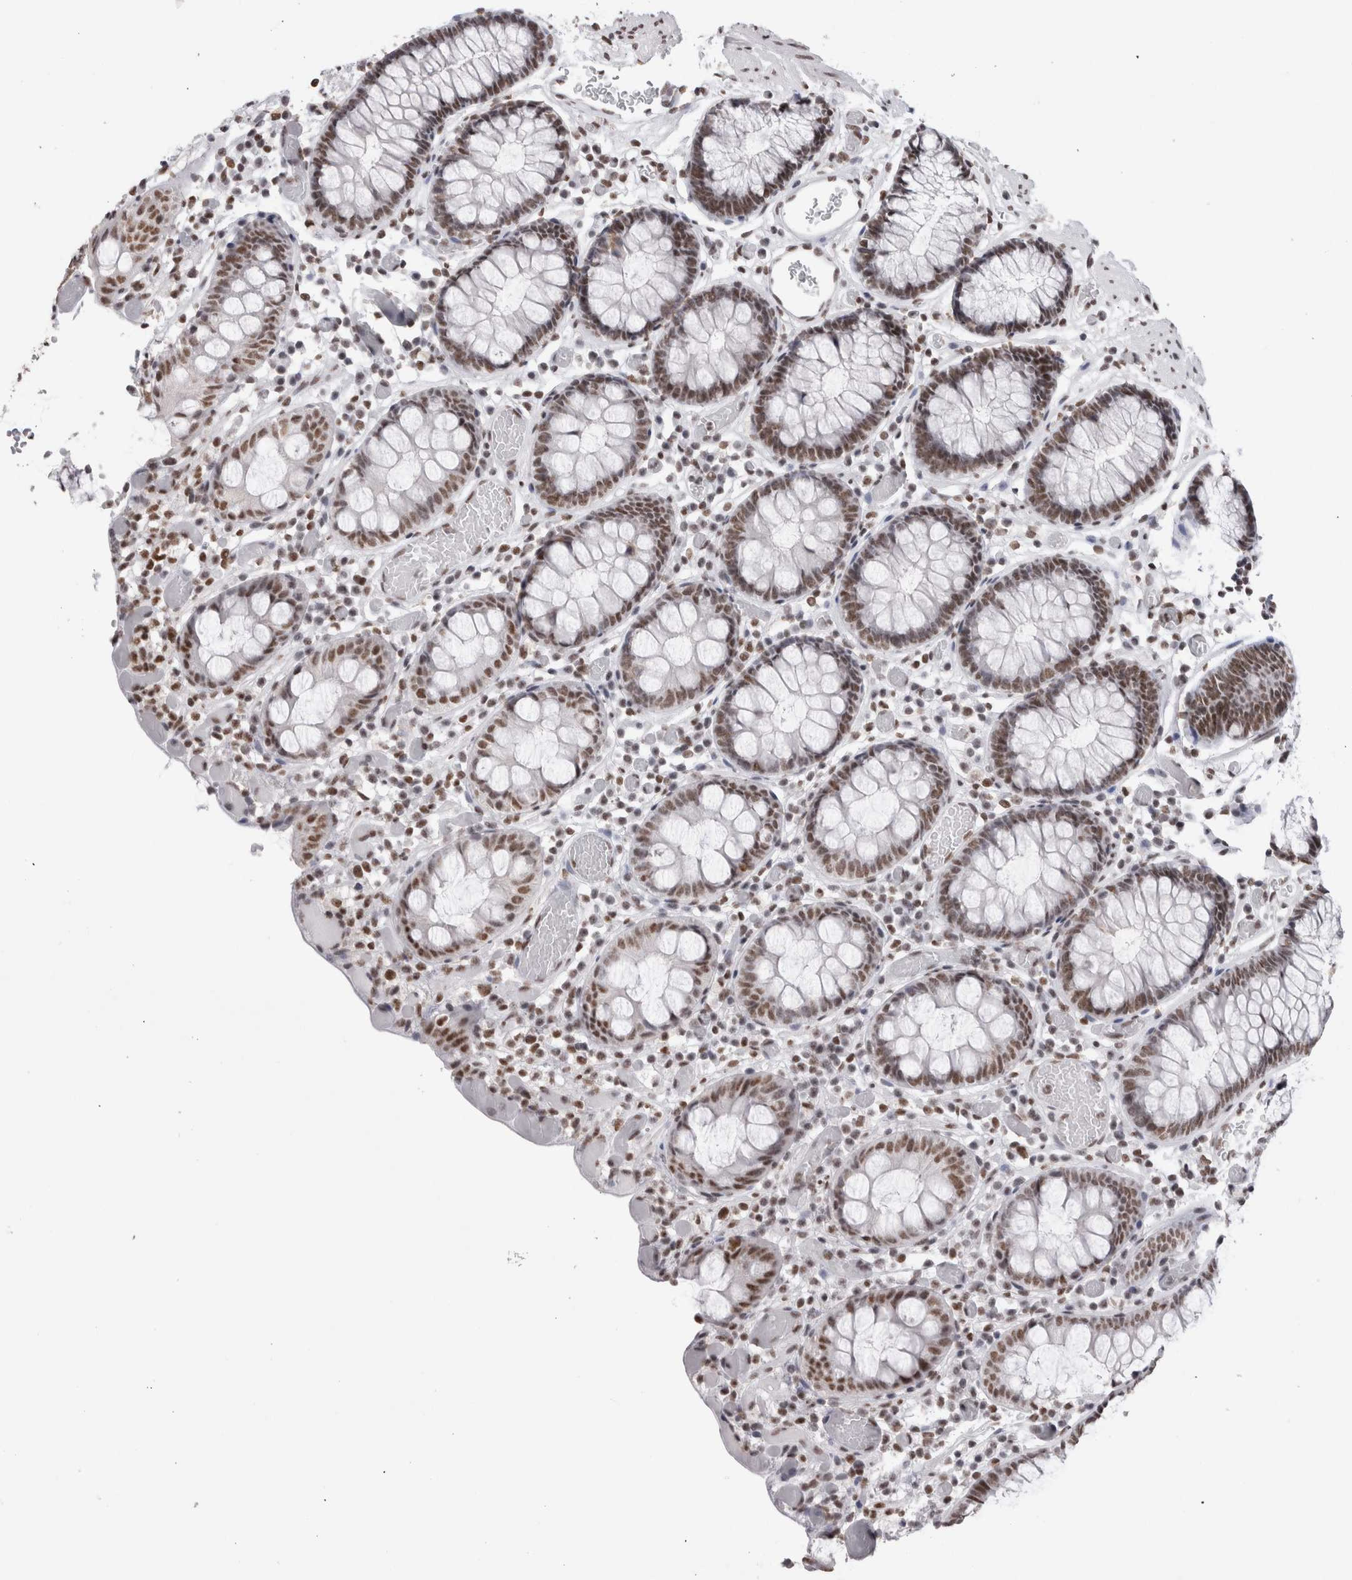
{"staining": {"intensity": "moderate", "quantity": ">75%", "location": "nuclear"}, "tissue": "colon", "cell_type": "Endothelial cells", "image_type": "normal", "snomed": [{"axis": "morphology", "description": "Normal tissue, NOS"}, {"axis": "topography", "description": "Colon"}], "caption": "An image showing moderate nuclear staining in about >75% of endothelial cells in benign colon, as visualized by brown immunohistochemical staining.", "gene": "SMC1A", "patient": {"sex": "male", "age": 14}}